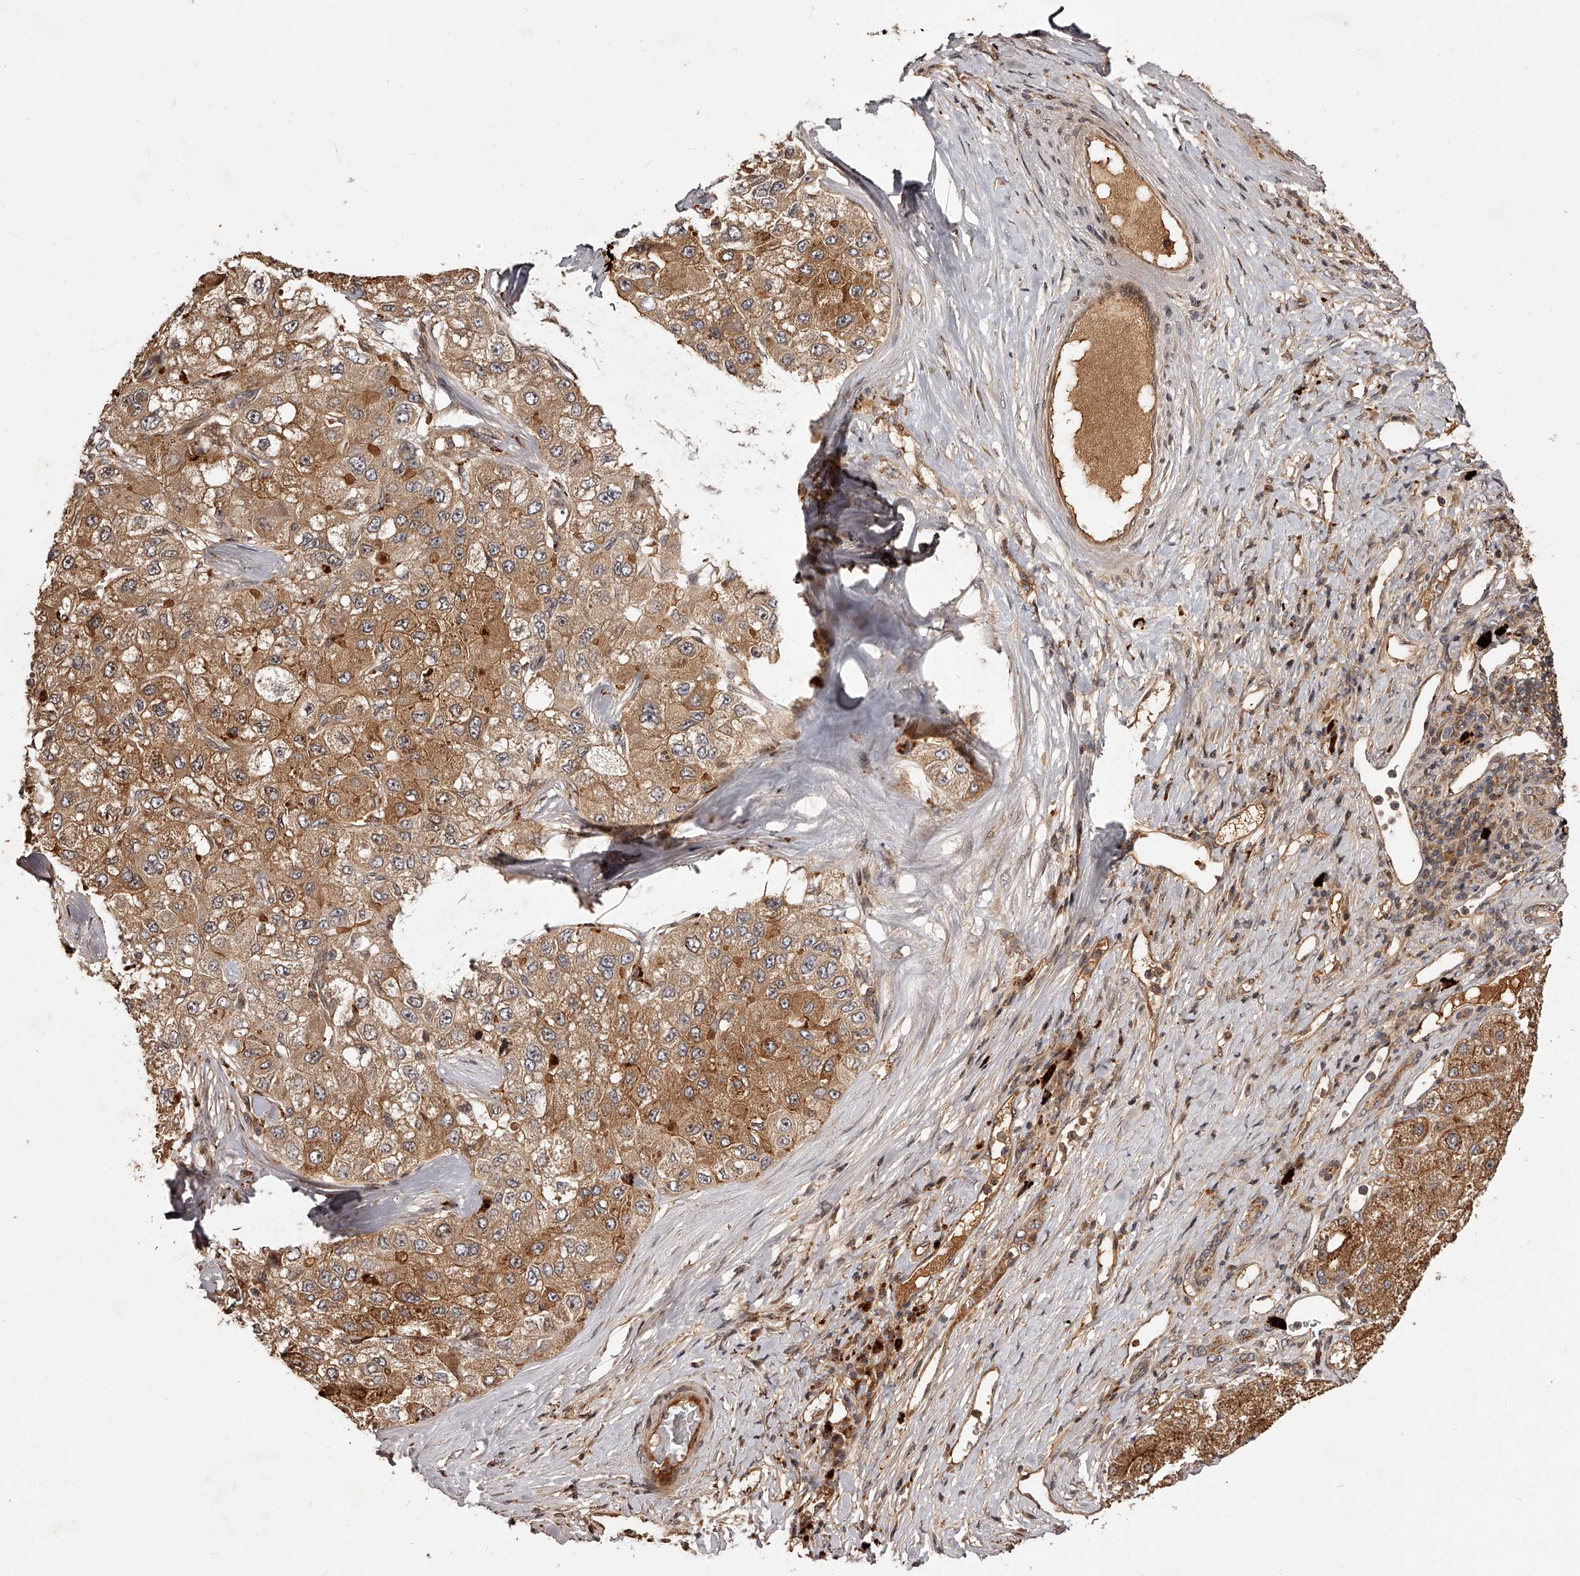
{"staining": {"intensity": "moderate", "quantity": ">75%", "location": "cytoplasmic/membranous"}, "tissue": "liver cancer", "cell_type": "Tumor cells", "image_type": "cancer", "snomed": [{"axis": "morphology", "description": "Carcinoma, Hepatocellular, NOS"}, {"axis": "topography", "description": "Liver"}], "caption": "Protein staining by immunohistochemistry (IHC) shows moderate cytoplasmic/membranous staining in about >75% of tumor cells in hepatocellular carcinoma (liver). (DAB = brown stain, brightfield microscopy at high magnification).", "gene": "CRYZL1", "patient": {"sex": "male", "age": 80}}